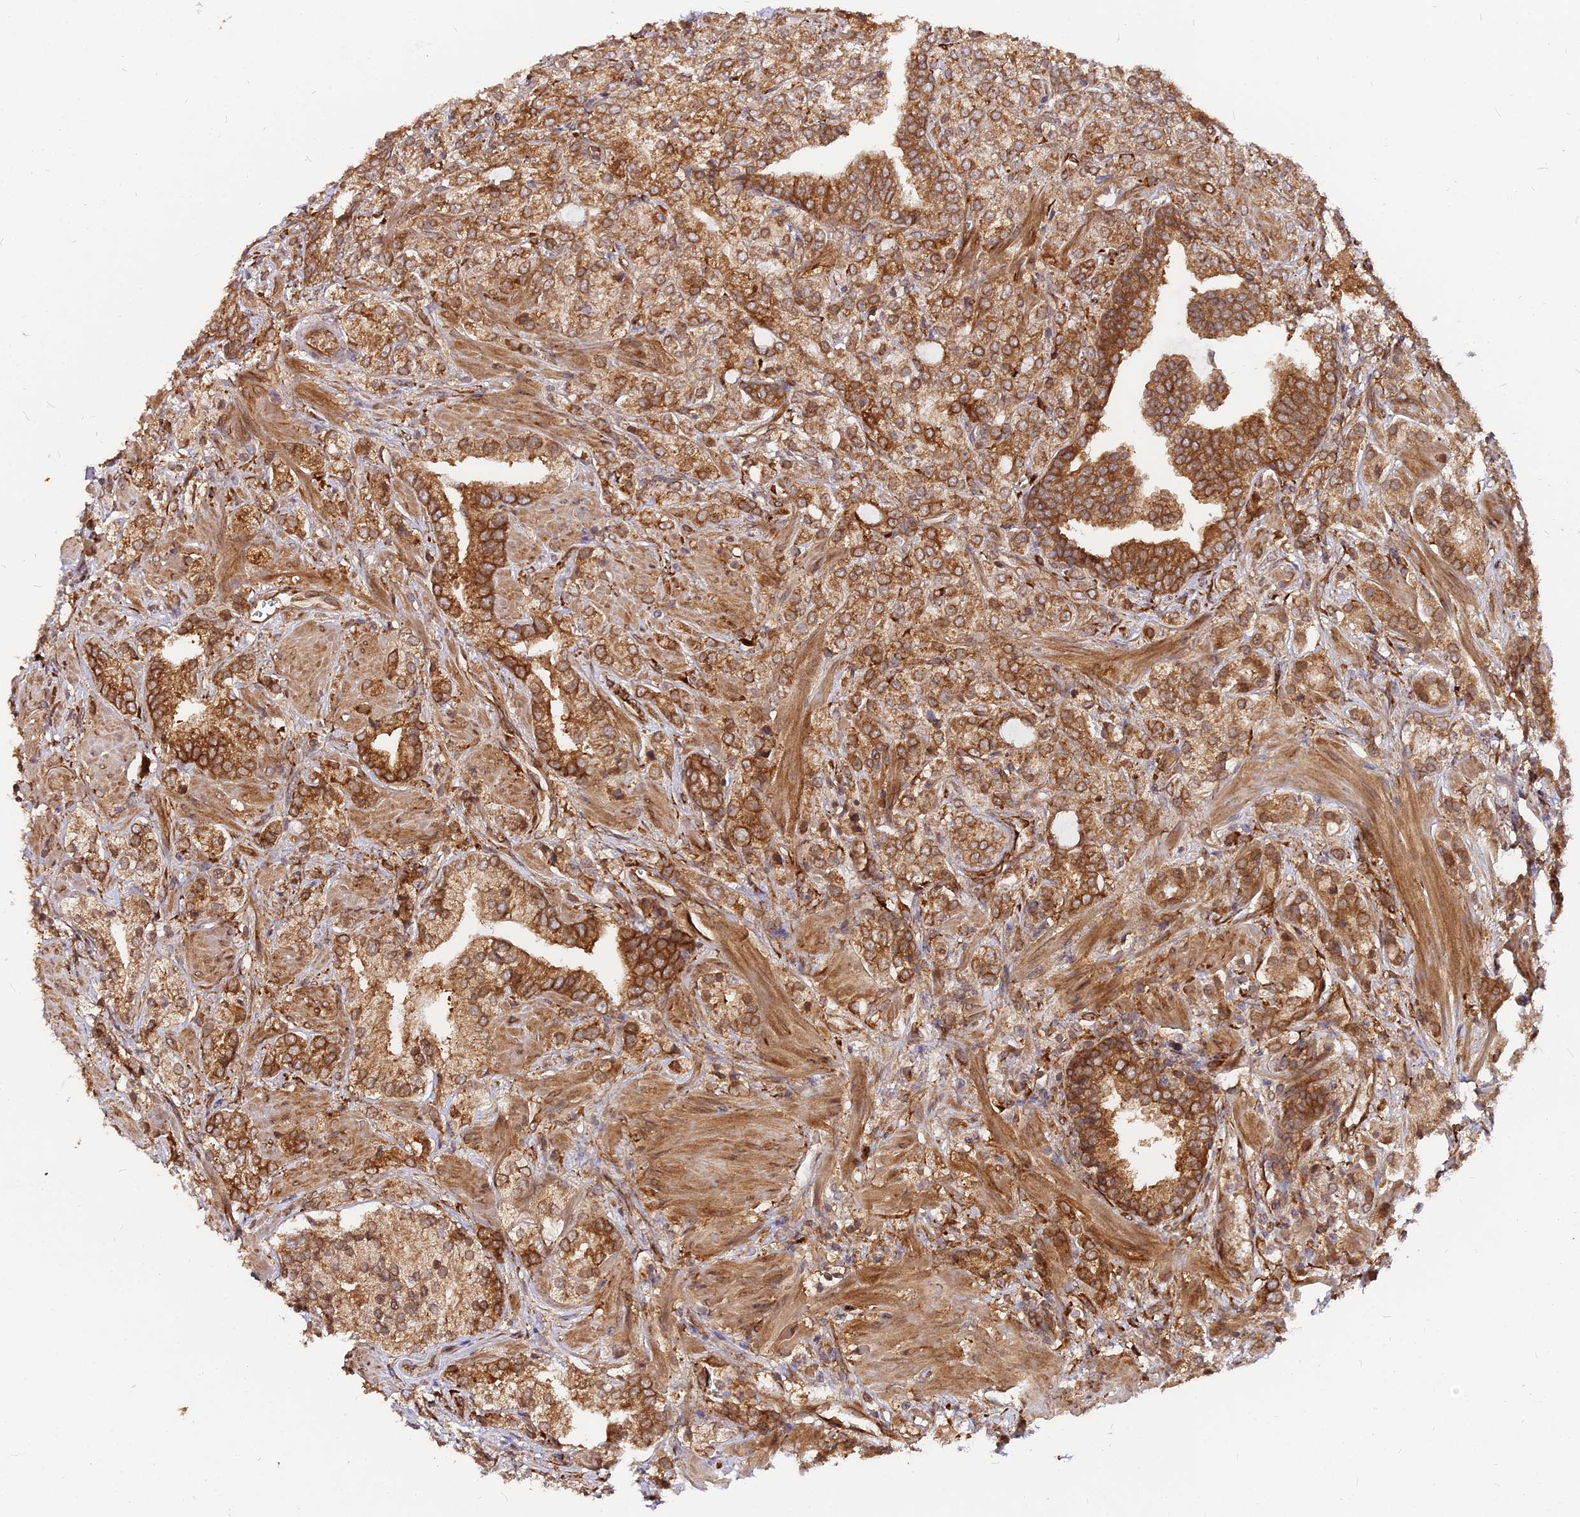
{"staining": {"intensity": "strong", "quantity": ">75%", "location": "cytoplasmic/membranous"}, "tissue": "prostate cancer", "cell_type": "Tumor cells", "image_type": "cancer", "snomed": [{"axis": "morphology", "description": "Adenocarcinoma, High grade"}, {"axis": "topography", "description": "Prostate"}], "caption": "The immunohistochemical stain highlights strong cytoplasmic/membranous expression in tumor cells of prostate cancer (high-grade adenocarcinoma) tissue. (DAB (3,3'-diaminobenzidine) = brown stain, brightfield microscopy at high magnification).", "gene": "PDE4D", "patient": {"sex": "male", "age": 50}}